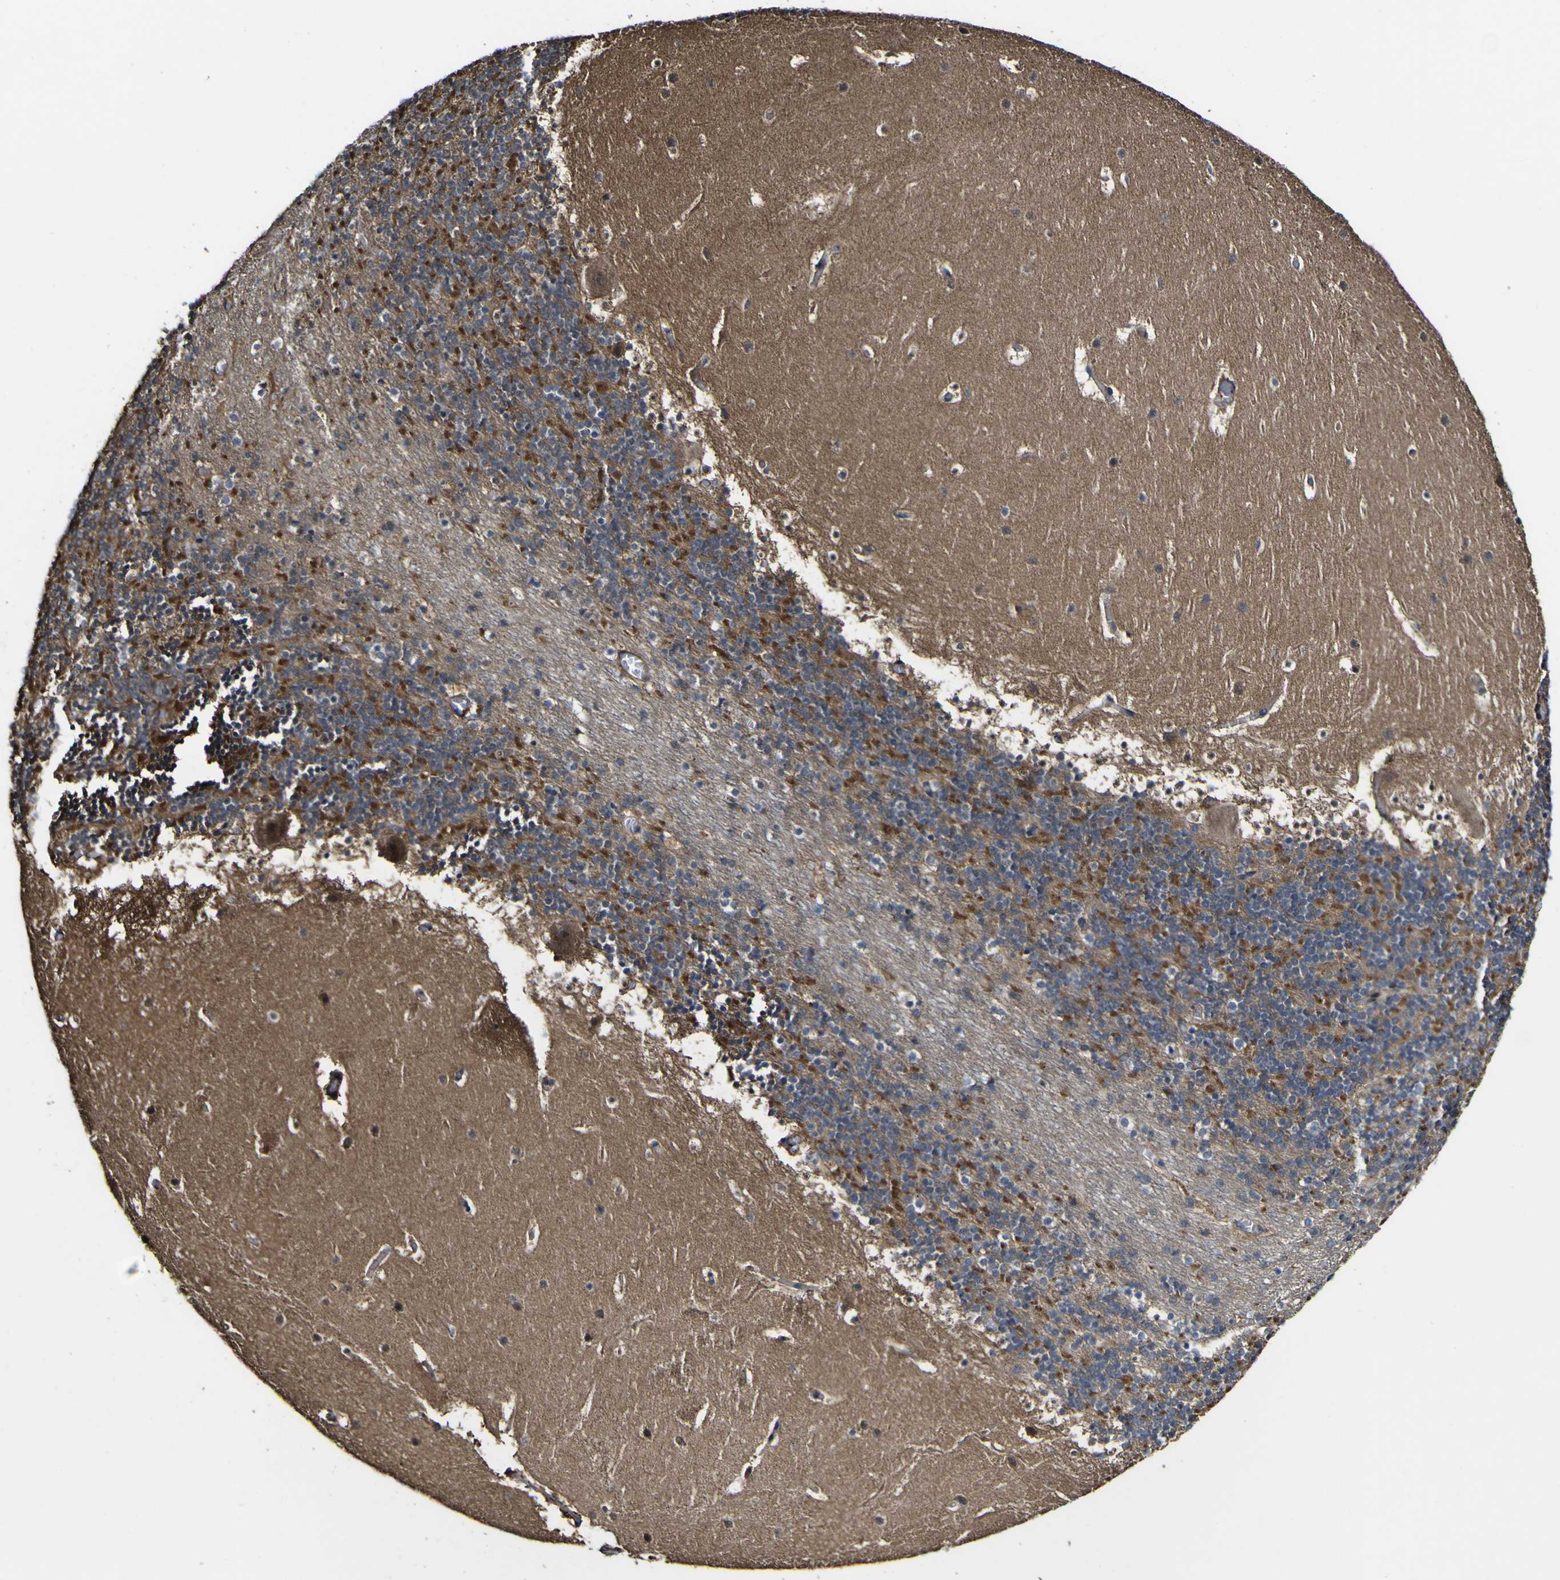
{"staining": {"intensity": "strong", "quantity": "25%-75%", "location": "cytoplasmic/membranous"}, "tissue": "cerebellum", "cell_type": "Cells in granular layer", "image_type": "normal", "snomed": [{"axis": "morphology", "description": "Normal tissue, NOS"}, {"axis": "topography", "description": "Cerebellum"}], "caption": "Cerebellum stained with immunohistochemistry (IHC) displays strong cytoplasmic/membranous expression in about 25%-75% of cells in granular layer. (DAB = brown stain, brightfield microscopy at high magnification).", "gene": "NAALADL2", "patient": {"sex": "male", "age": 45}}